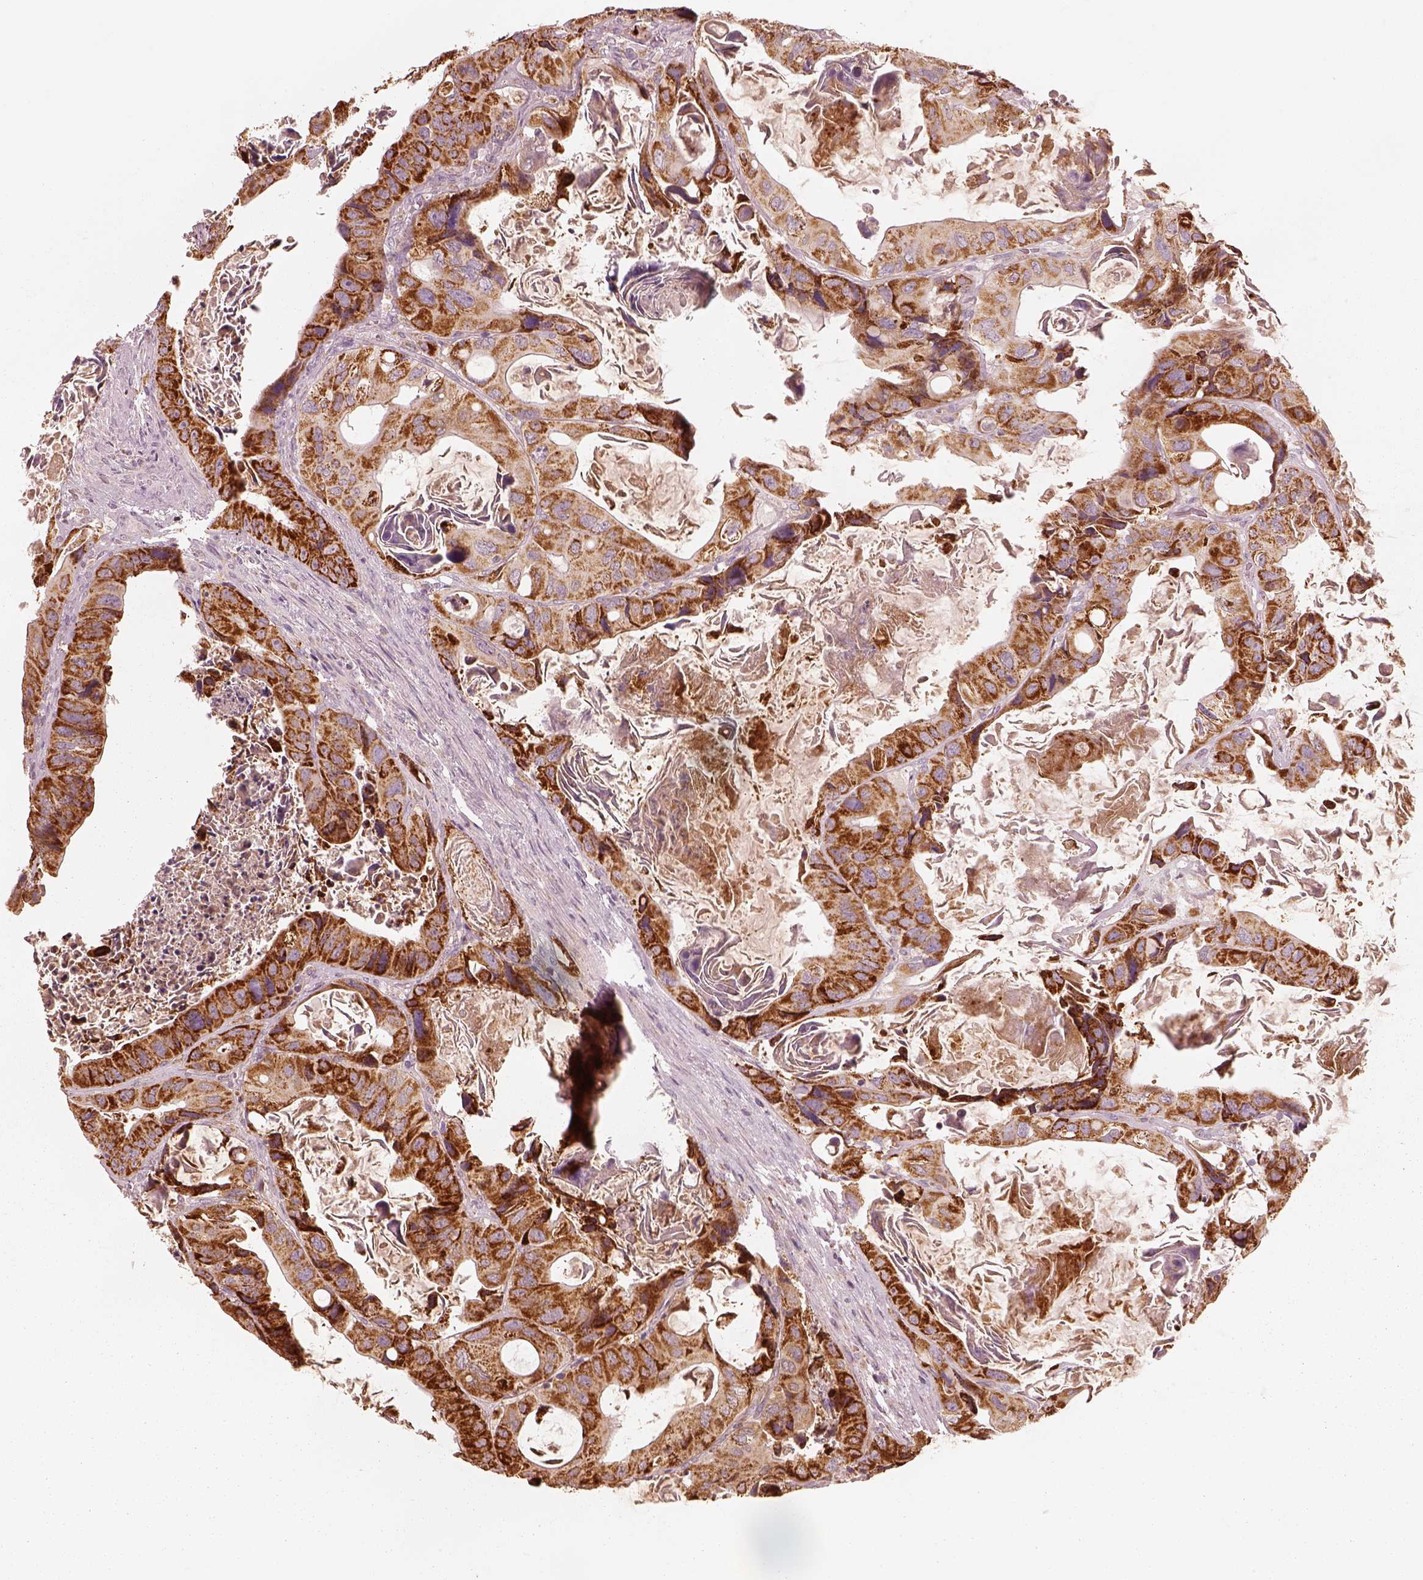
{"staining": {"intensity": "strong", "quantity": ">75%", "location": "cytoplasmic/membranous"}, "tissue": "colorectal cancer", "cell_type": "Tumor cells", "image_type": "cancer", "snomed": [{"axis": "morphology", "description": "Adenocarcinoma, NOS"}, {"axis": "topography", "description": "Rectum"}], "caption": "An immunohistochemistry (IHC) histopathology image of neoplastic tissue is shown. Protein staining in brown shows strong cytoplasmic/membranous positivity in colorectal adenocarcinoma within tumor cells.", "gene": "ENTPD6", "patient": {"sex": "male", "age": 64}}